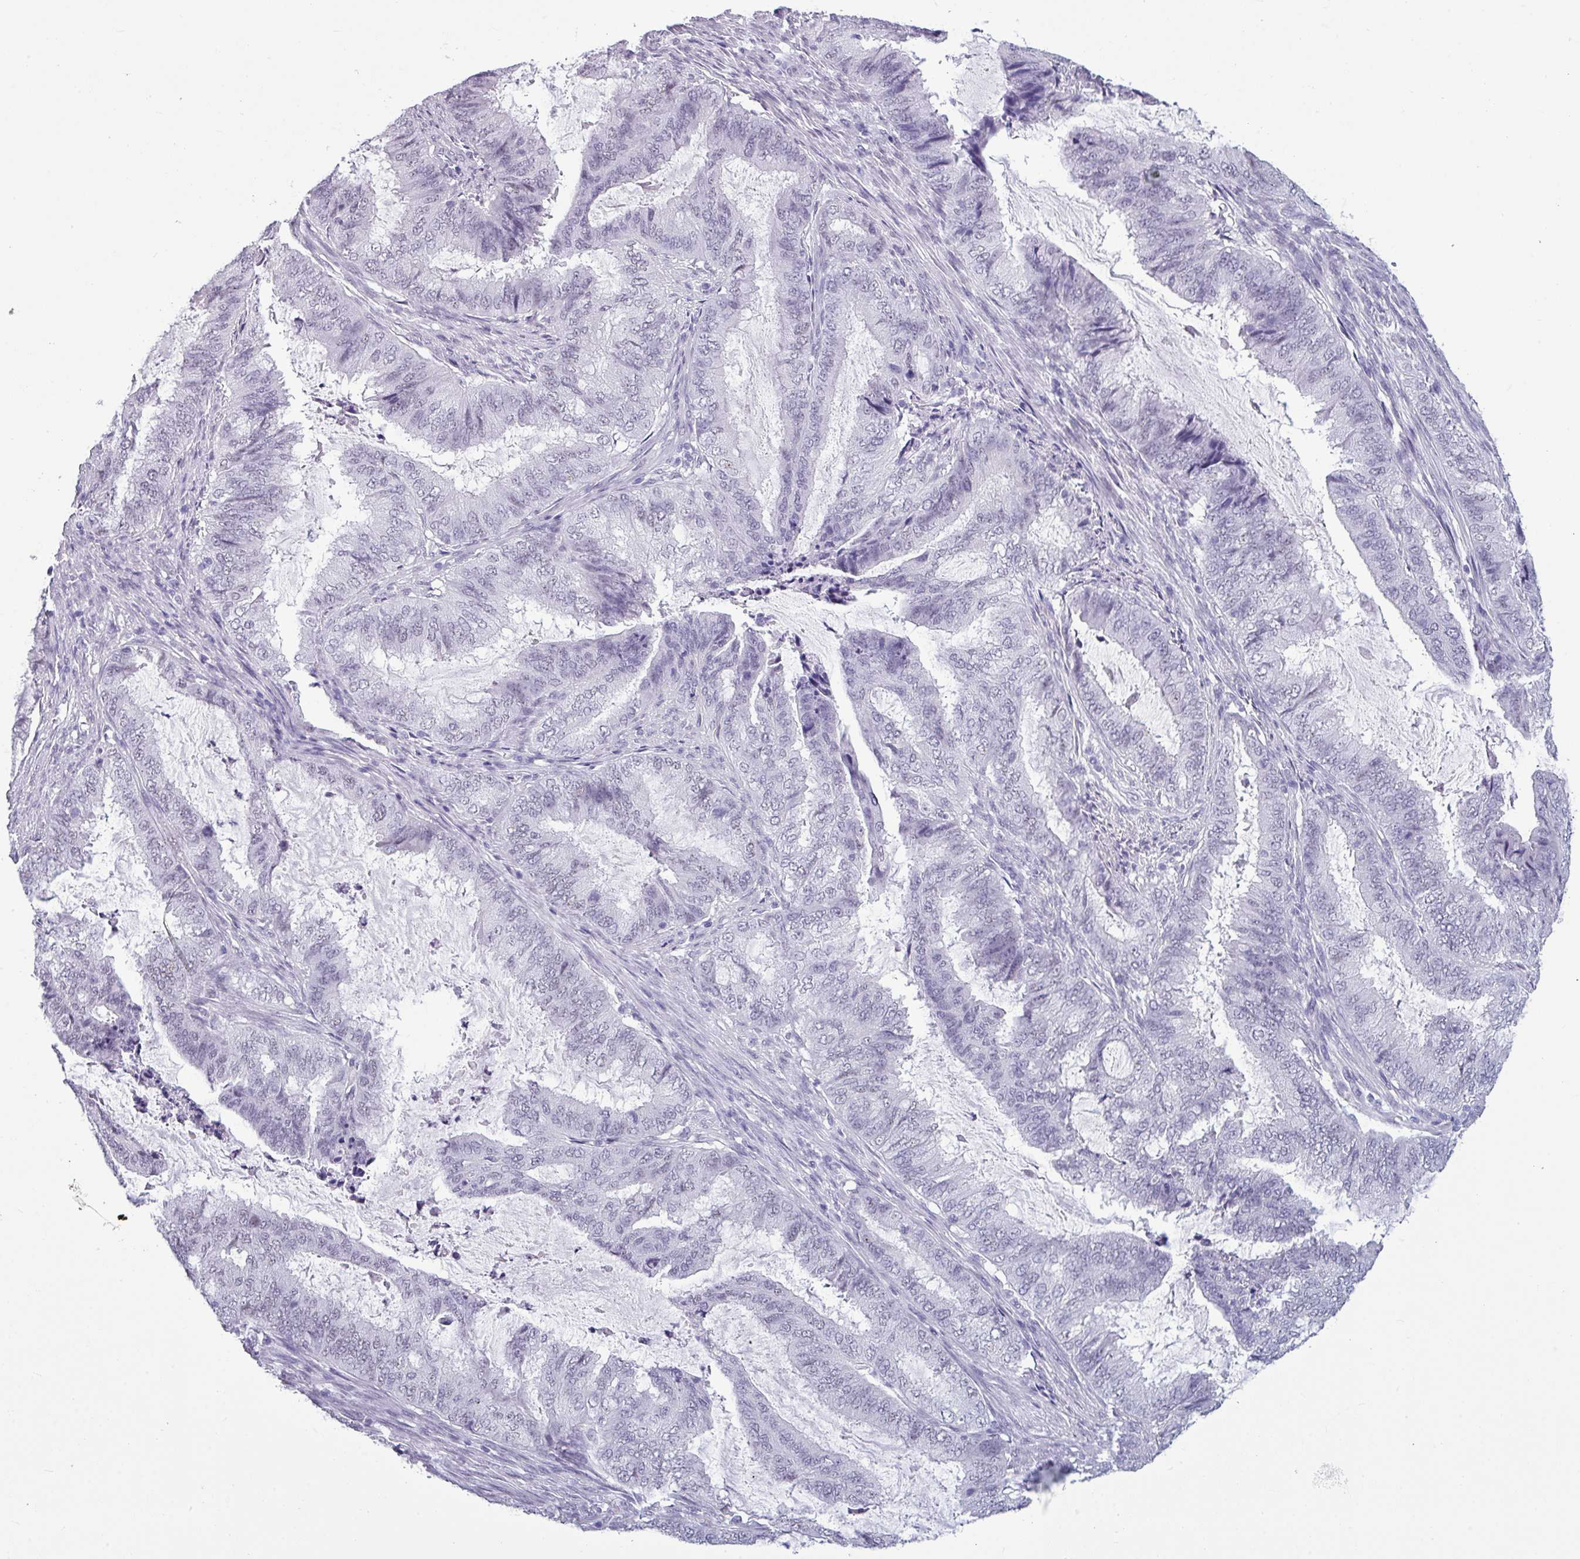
{"staining": {"intensity": "weak", "quantity": "<25%", "location": "nuclear"}, "tissue": "endometrial cancer", "cell_type": "Tumor cells", "image_type": "cancer", "snomed": [{"axis": "morphology", "description": "Adenocarcinoma, NOS"}, {"axis": "topography", "description": "Endometrium"}], "caption": "An IHC image of endometrial cancer is shown. There is no staining in tumor cells of endometrial cancer. (Stains: DAB (3,3'-diaminobenzidine) immunohistochemistry (IHC) with hematoxylin counter stain, Microscopy: brightfield microscopy at high magnification).", "gene": "SRGAP1", "patient": {"sex": "female", "age": 51}}